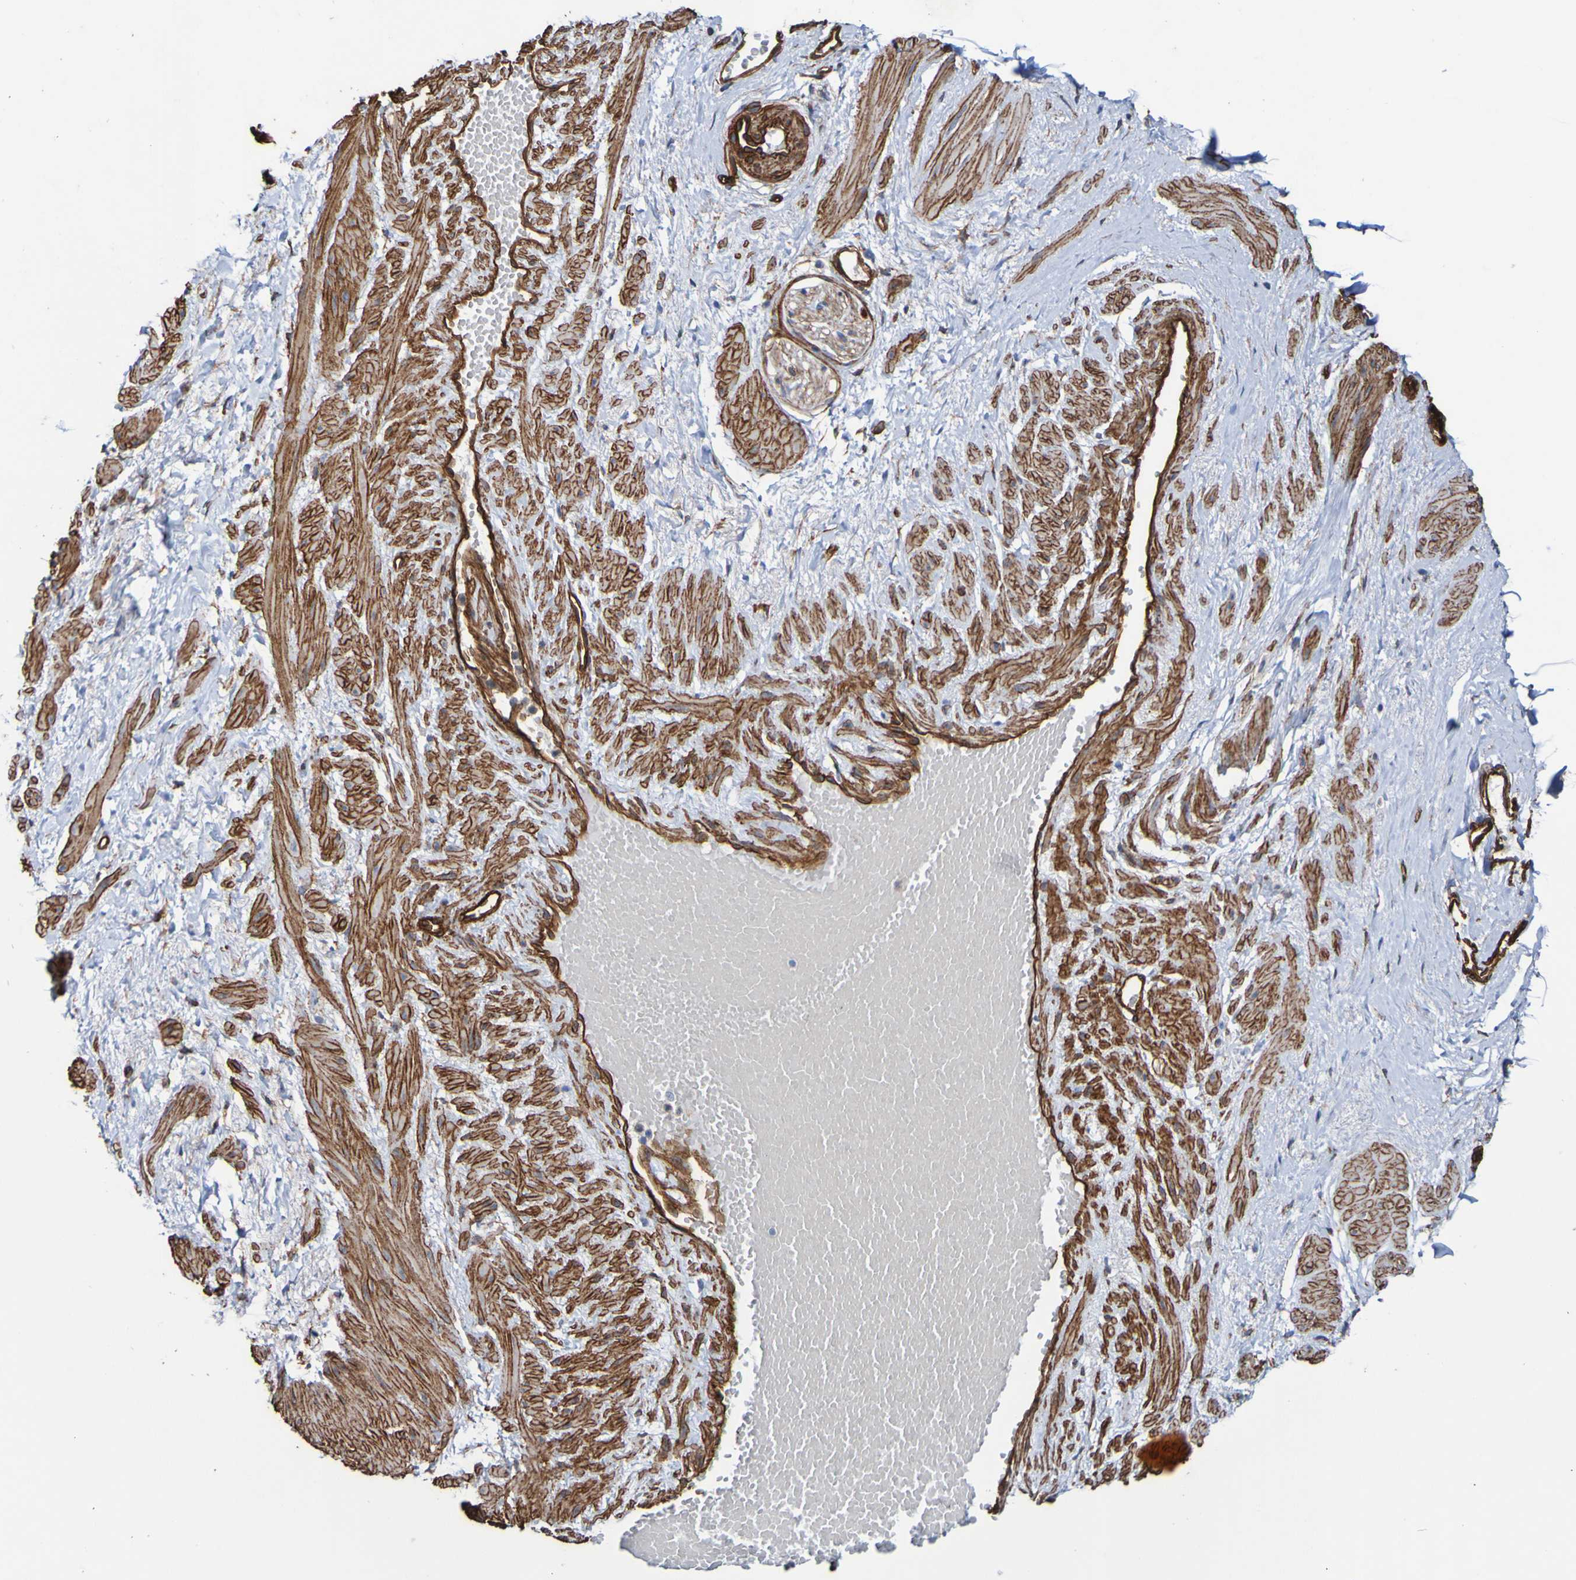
{"staining": {"intensity": "weak", "quantity": "25%-75%", "location": "cytoplasmic/membranous"}, "tissue": "adipose tissue", "cell_type": "Adipocytes", "image_type": "normal", "snomed": [{"axis": "morphology", "description": "Normal tissue, NOS"}, {"axis": "topography", "description": "Soft tissue"}, {"axis": "topography", "description": "Vascular tissue"}], "caption": "Weak cytoplasmic/membranous staining for a protein is seen in approximately 25%-75% of adipocytes of normal adipose tissue using immunohistochemistry (IHC).", "gene": "ELMOD3", "patient": {"sex": "female", "age": 35}}